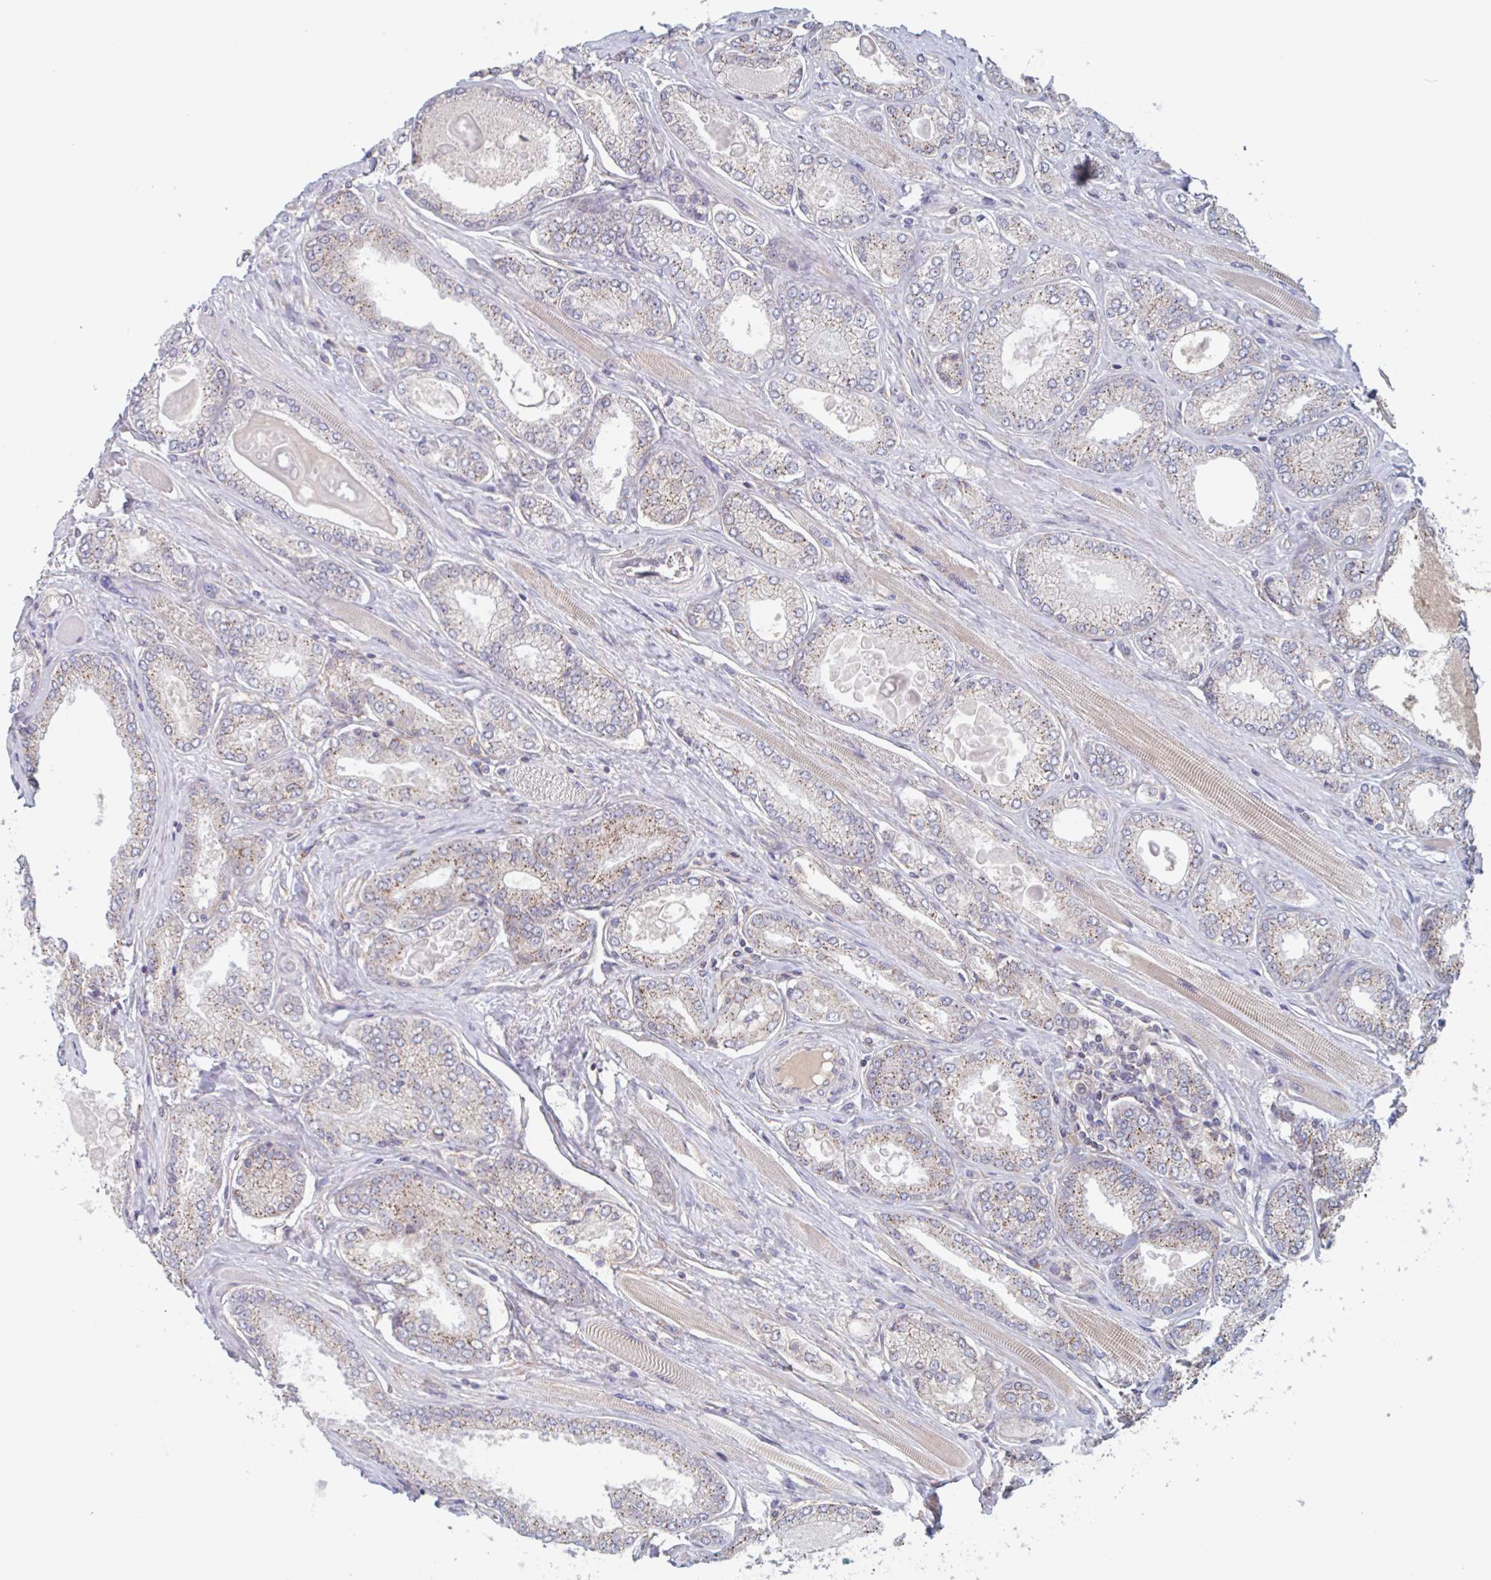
{"staining": {"intensity": "moderate", "quantity": "<25%", "location": "cytoplasmic/membranous"}, "tissue": "prostate cancer", "cell_type": "Tumor cells", "image_type": "cancer", "snomed": [{"axis": "morphology", "description": "Adenocarcinoma, High grade"}, {"axis": "topography", "description": "Prostate"}], "caption": "IHC histopathology image of human prostate cancer (adenocarcinoma (high-grade)) stained for a protein (brown), which exhibits low levels of moderate cytoplasmic/membranous staining in about <25% of tumor cells.", "gene": "SURF1", "patient": {"sex": "male", "age": 68}}